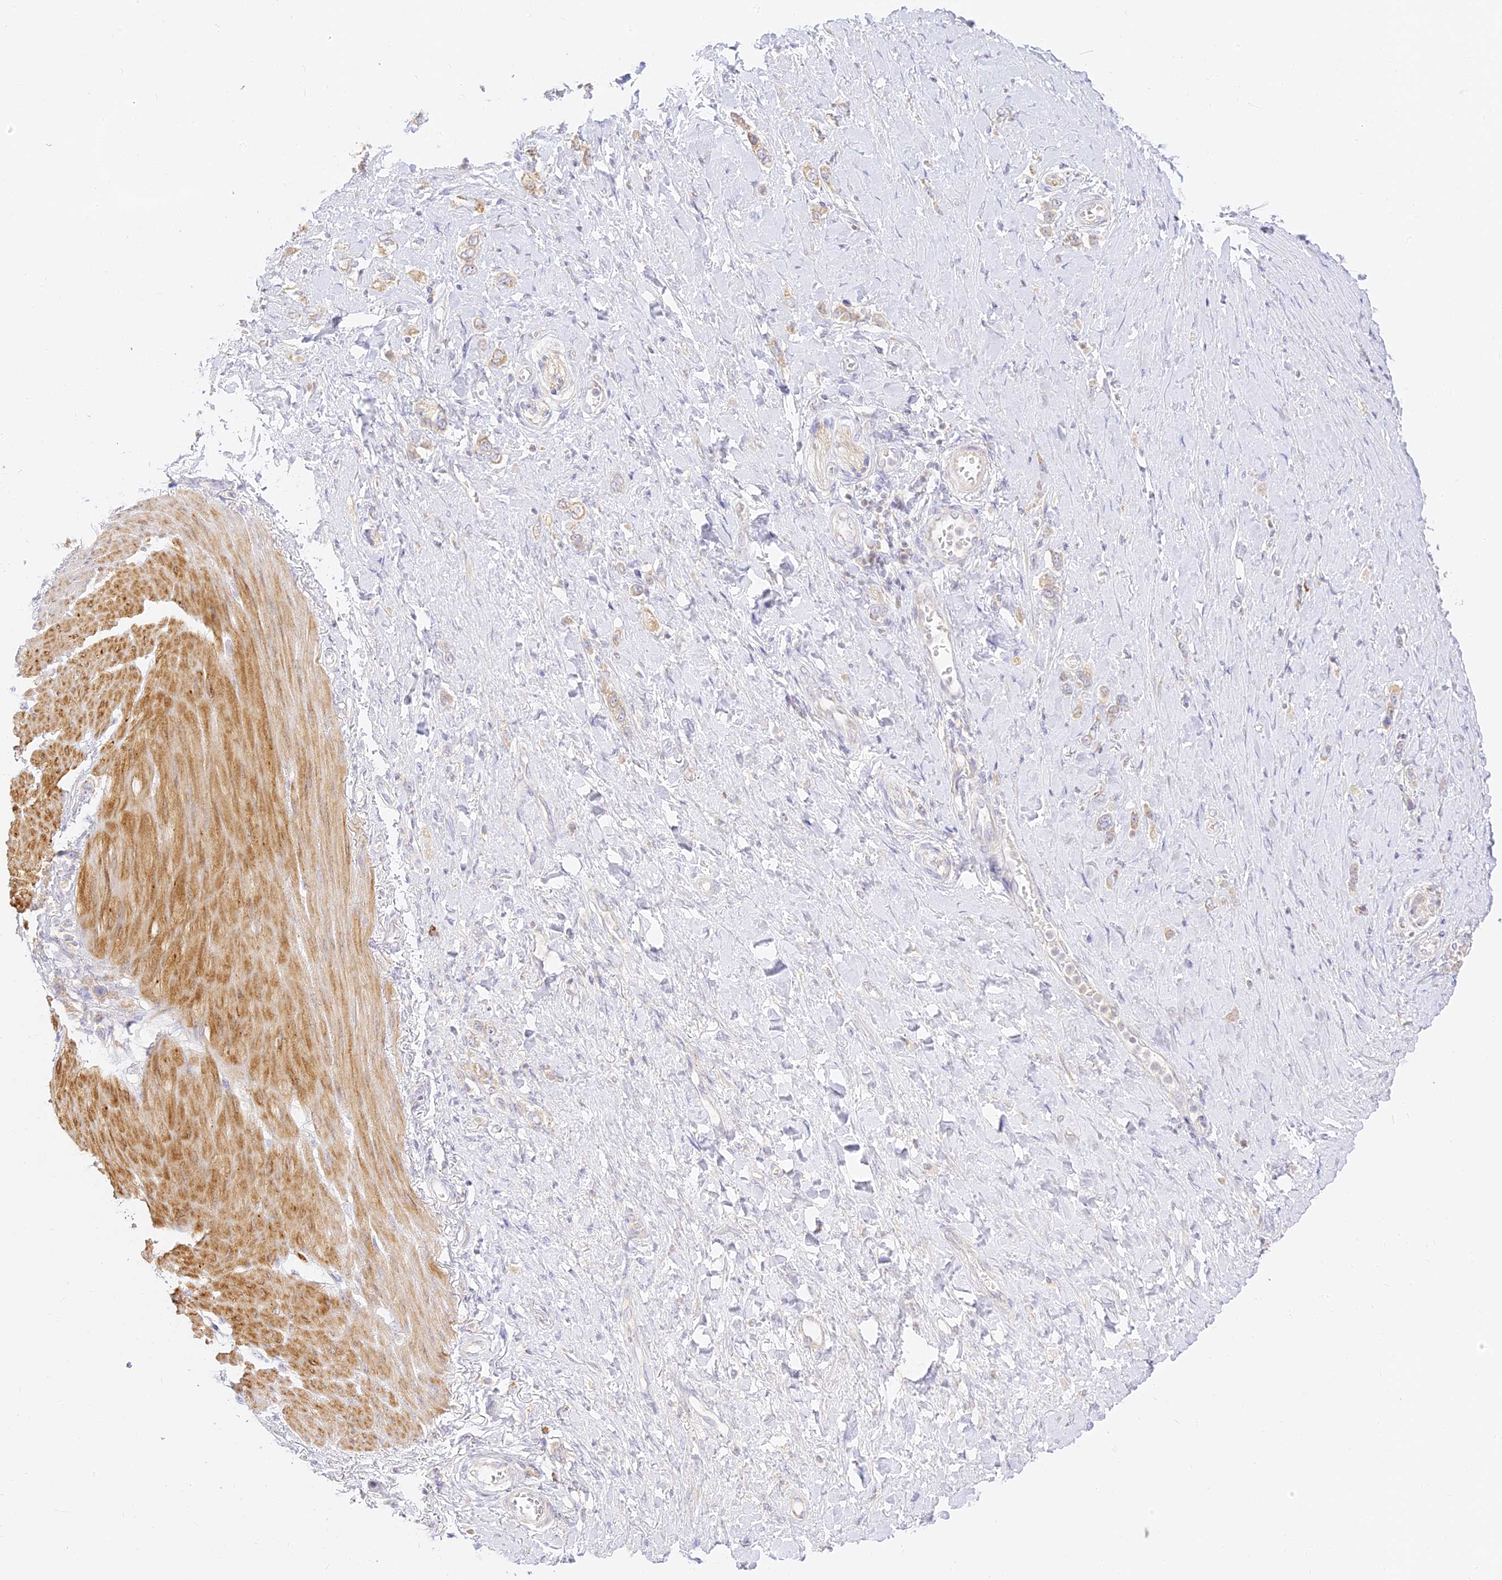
{"staining": {"intensity": "weak", "quantity": ">75%", "location": "cytoplasmic/membranous"}, "tissue": "stomach cancer", "cell_type": "Tumor cells", "image_type": "cancer", "snomed": [{"axis": "morphology", "description": "Adenocarcinoma, NOS"}, {"axis": "topography", "description": "Stomach"}], "caption": "Immunohistochemical staining of human adenocarcinoma (stomach) reveals low levels of weak cytoplasmic/membranous expression in approximately >75% of tumor cells. (DAB IHC, brown staining for protein, blue staining for nuclei).", "gene": "LRRC15", "patient": {"sex": "female", "age": 65}}